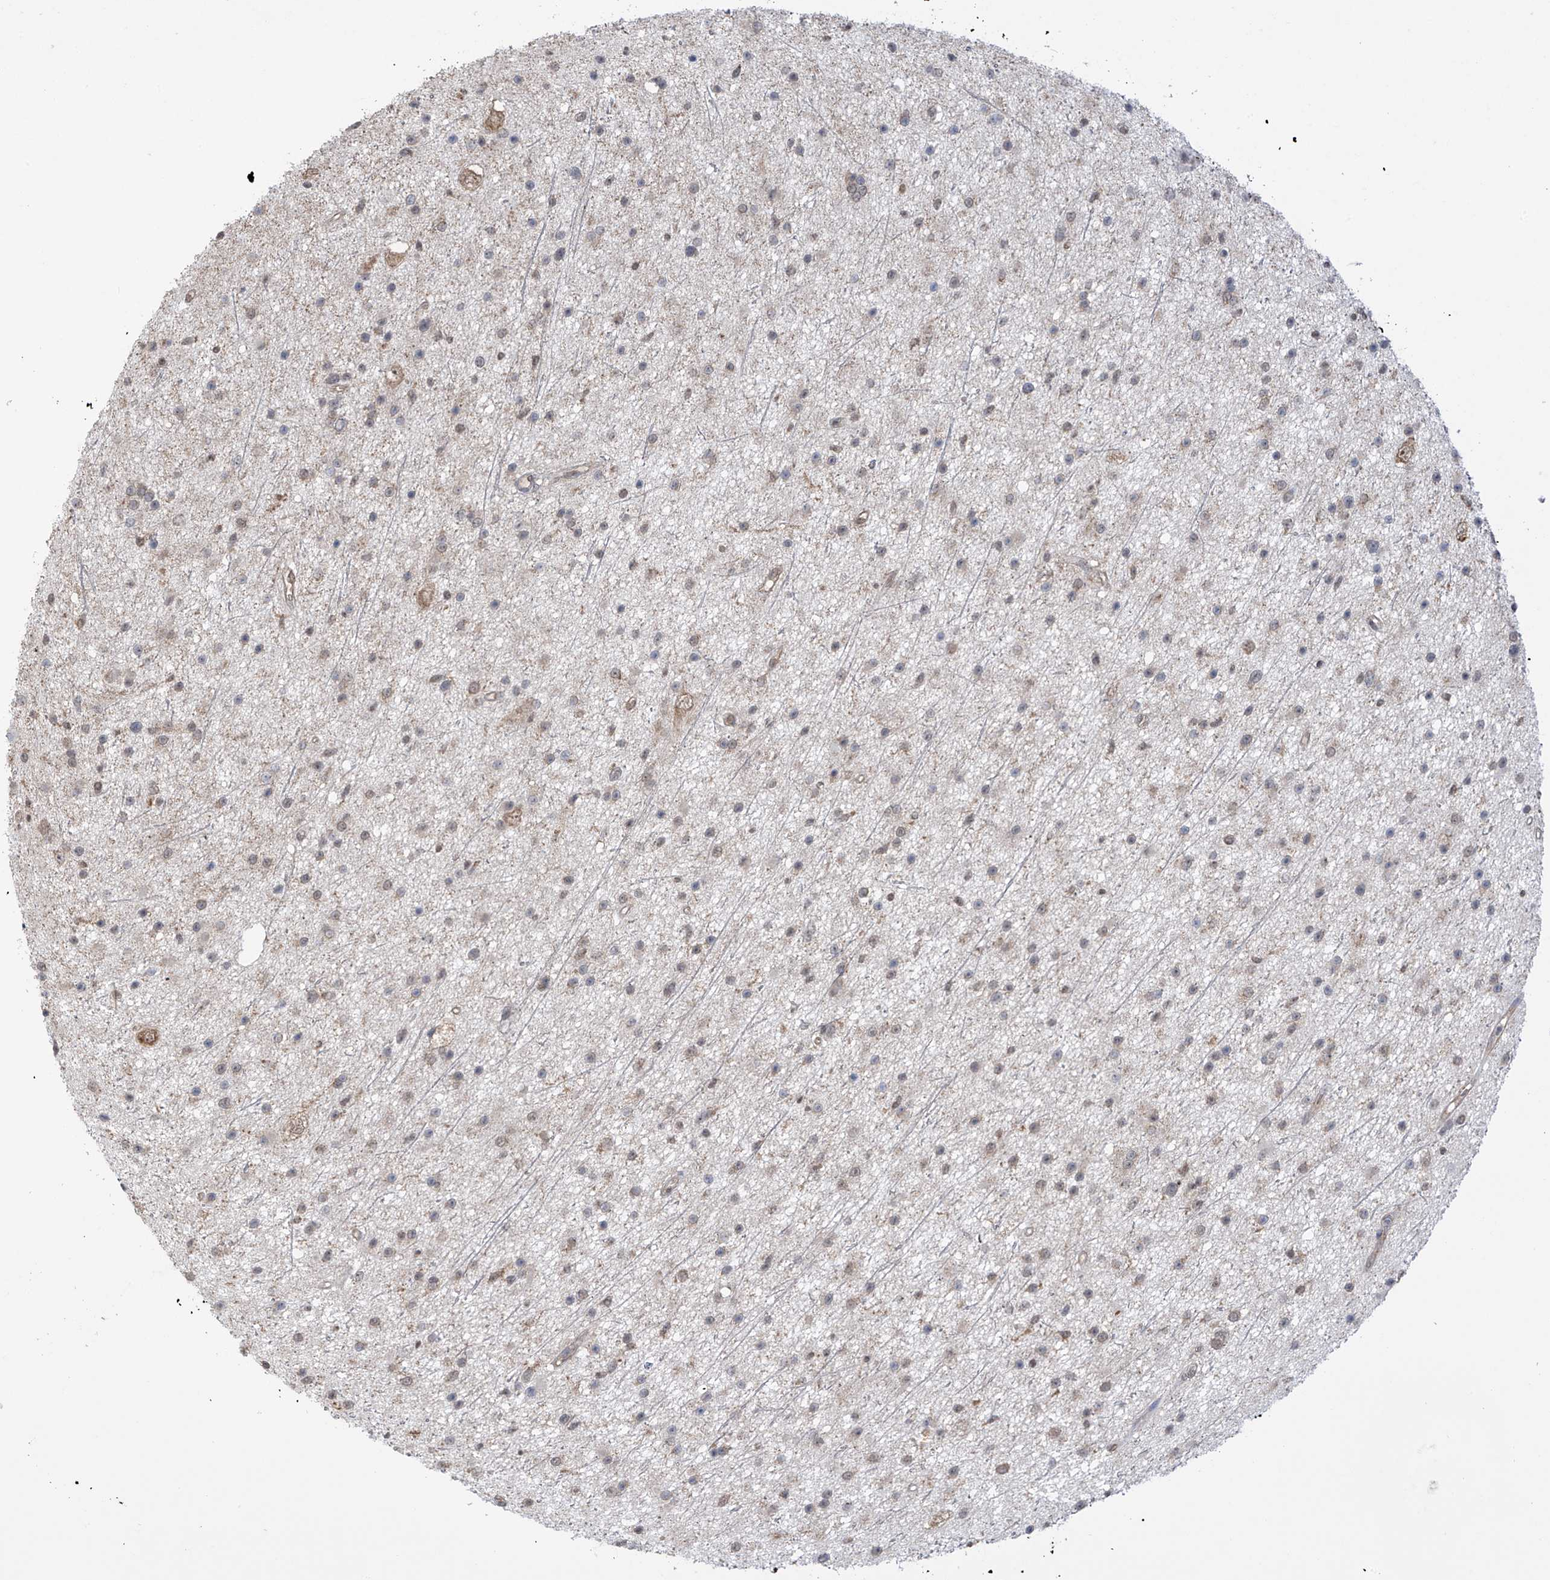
{"staining": {"intensity": "weak", "quantity": "25%-75%", "location": "nuclear"}, "tissue": "glioma", "cell_type": "Tumor cells", "image_type": "cancer", "snomed": [{"axis": "morphology", "description": "Glioma, malignant, Low grade"}, {"axis": "topography", "description": "Cerebral cortex"}], "caption": "Glioma stained for a protein exhibits weak nuclear positivity in tumor cells.", "gene": "KIAA1522", "patient": {"sex": "female", "age": 39}}